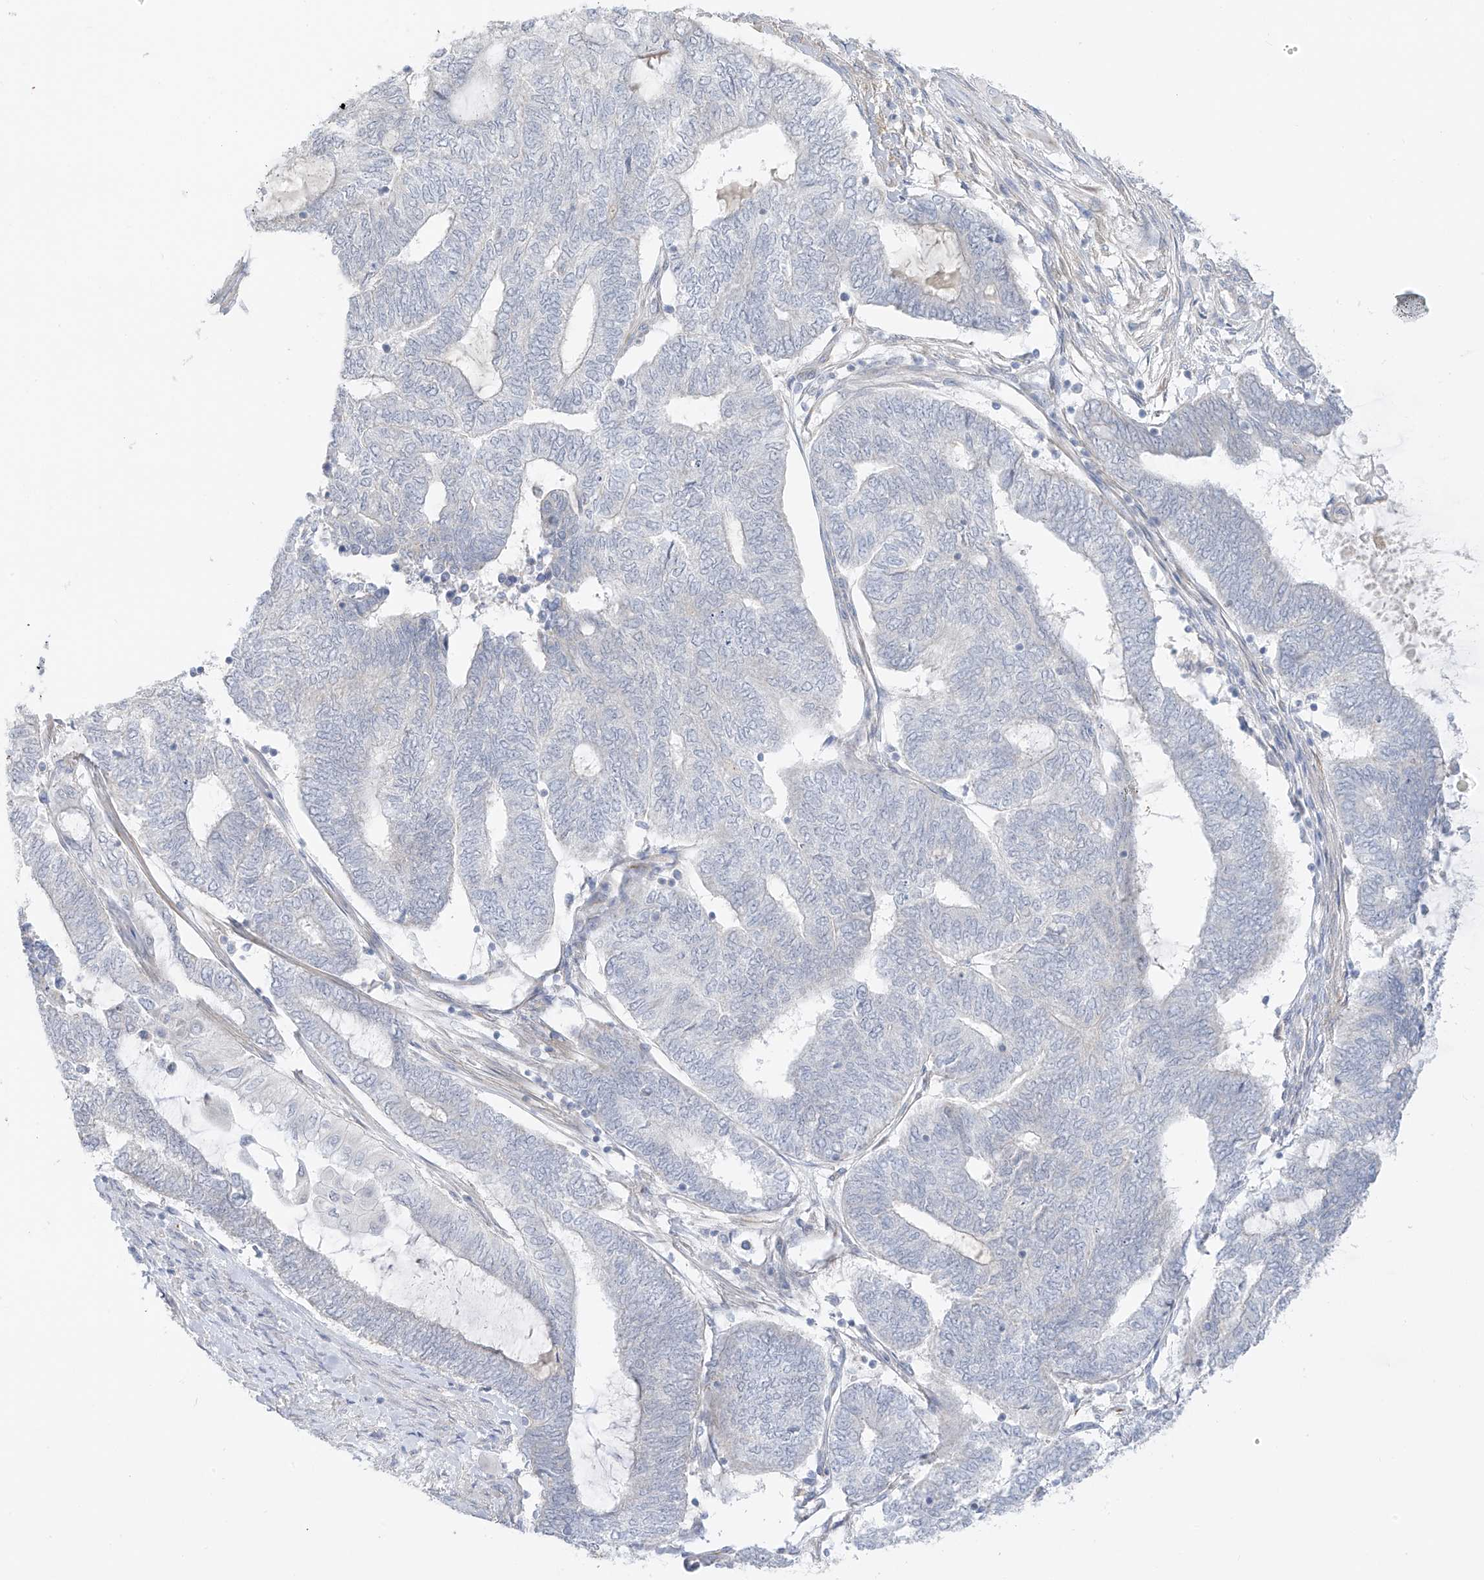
{"staining": {"intensity": "negative", "quantity": "none", "location": "none"}, "tissue": "endometrial cancer", "cell_type": "Tumor cells", "image_type": "cancer", "snomed": [{"axis": "morphology", "description": "Adenocarcinoma, NOS"}, {"axis": "topography", "description": "Uterus"}, {"axis": "topography", "description": "Endometrium"}], "caption": "IHC photomicrograph of neoplastic tissue: endometrial cancer stained with DAB exhibits no significant protein staining in tumor cells.", "gene": "HS6ST2", "patient": {"sex": "female", "age": 70}}